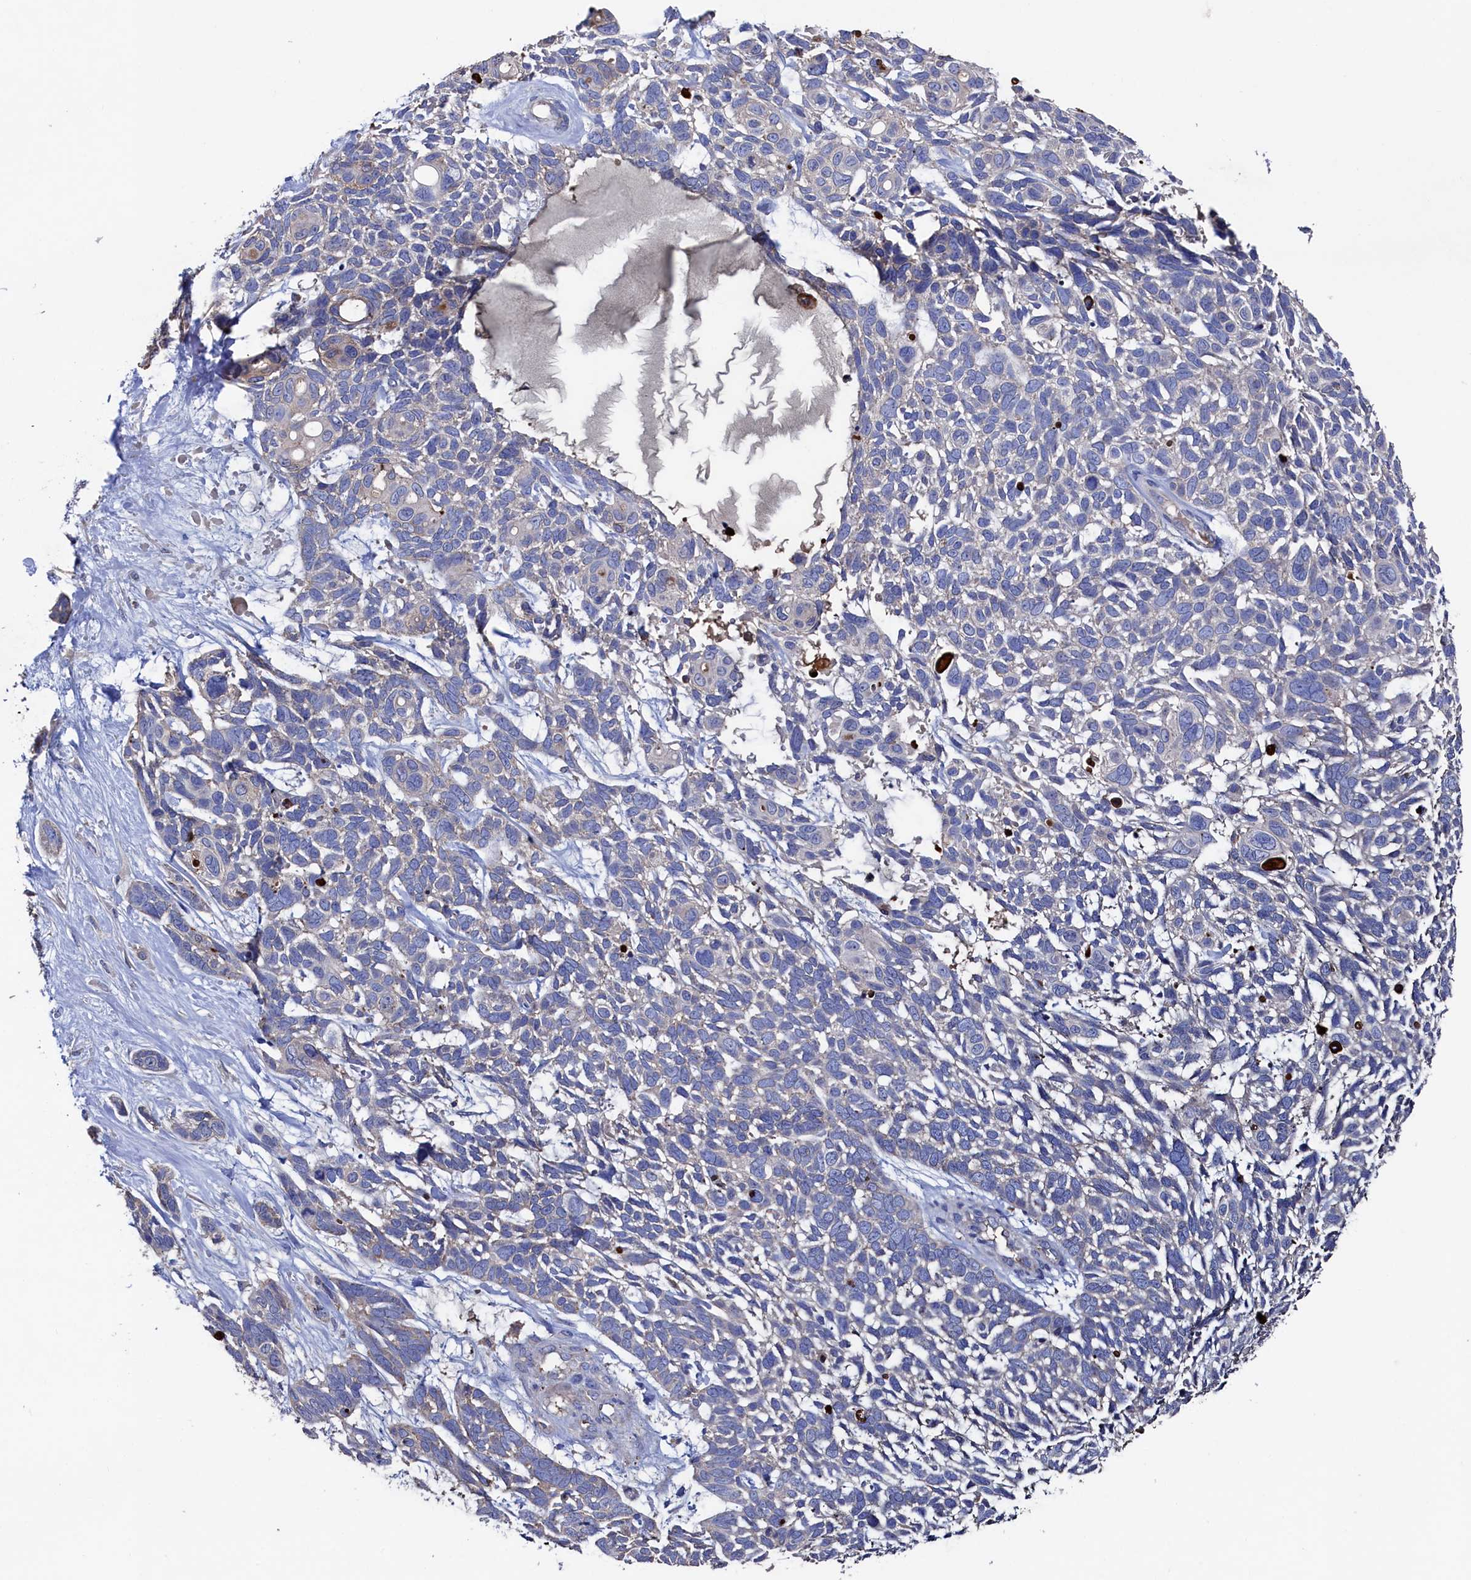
{"staining": {"intensity": "negative", "quantity": "none", "location": "none"}, "tissue": "skin cancer", "cell_type": "Tumor cells", "image_type": "cancer", "snomed": [{"axis": "morphology", "description": "Basal cell carcinoma"}, {"axis": "topography", "description": "Skin"}], "caption": "Protein analysis of skin cancer exhibits no significant positivity in tumor cells.", "gene": "TK2", "patient": {"sex": "male", "age": 88}}